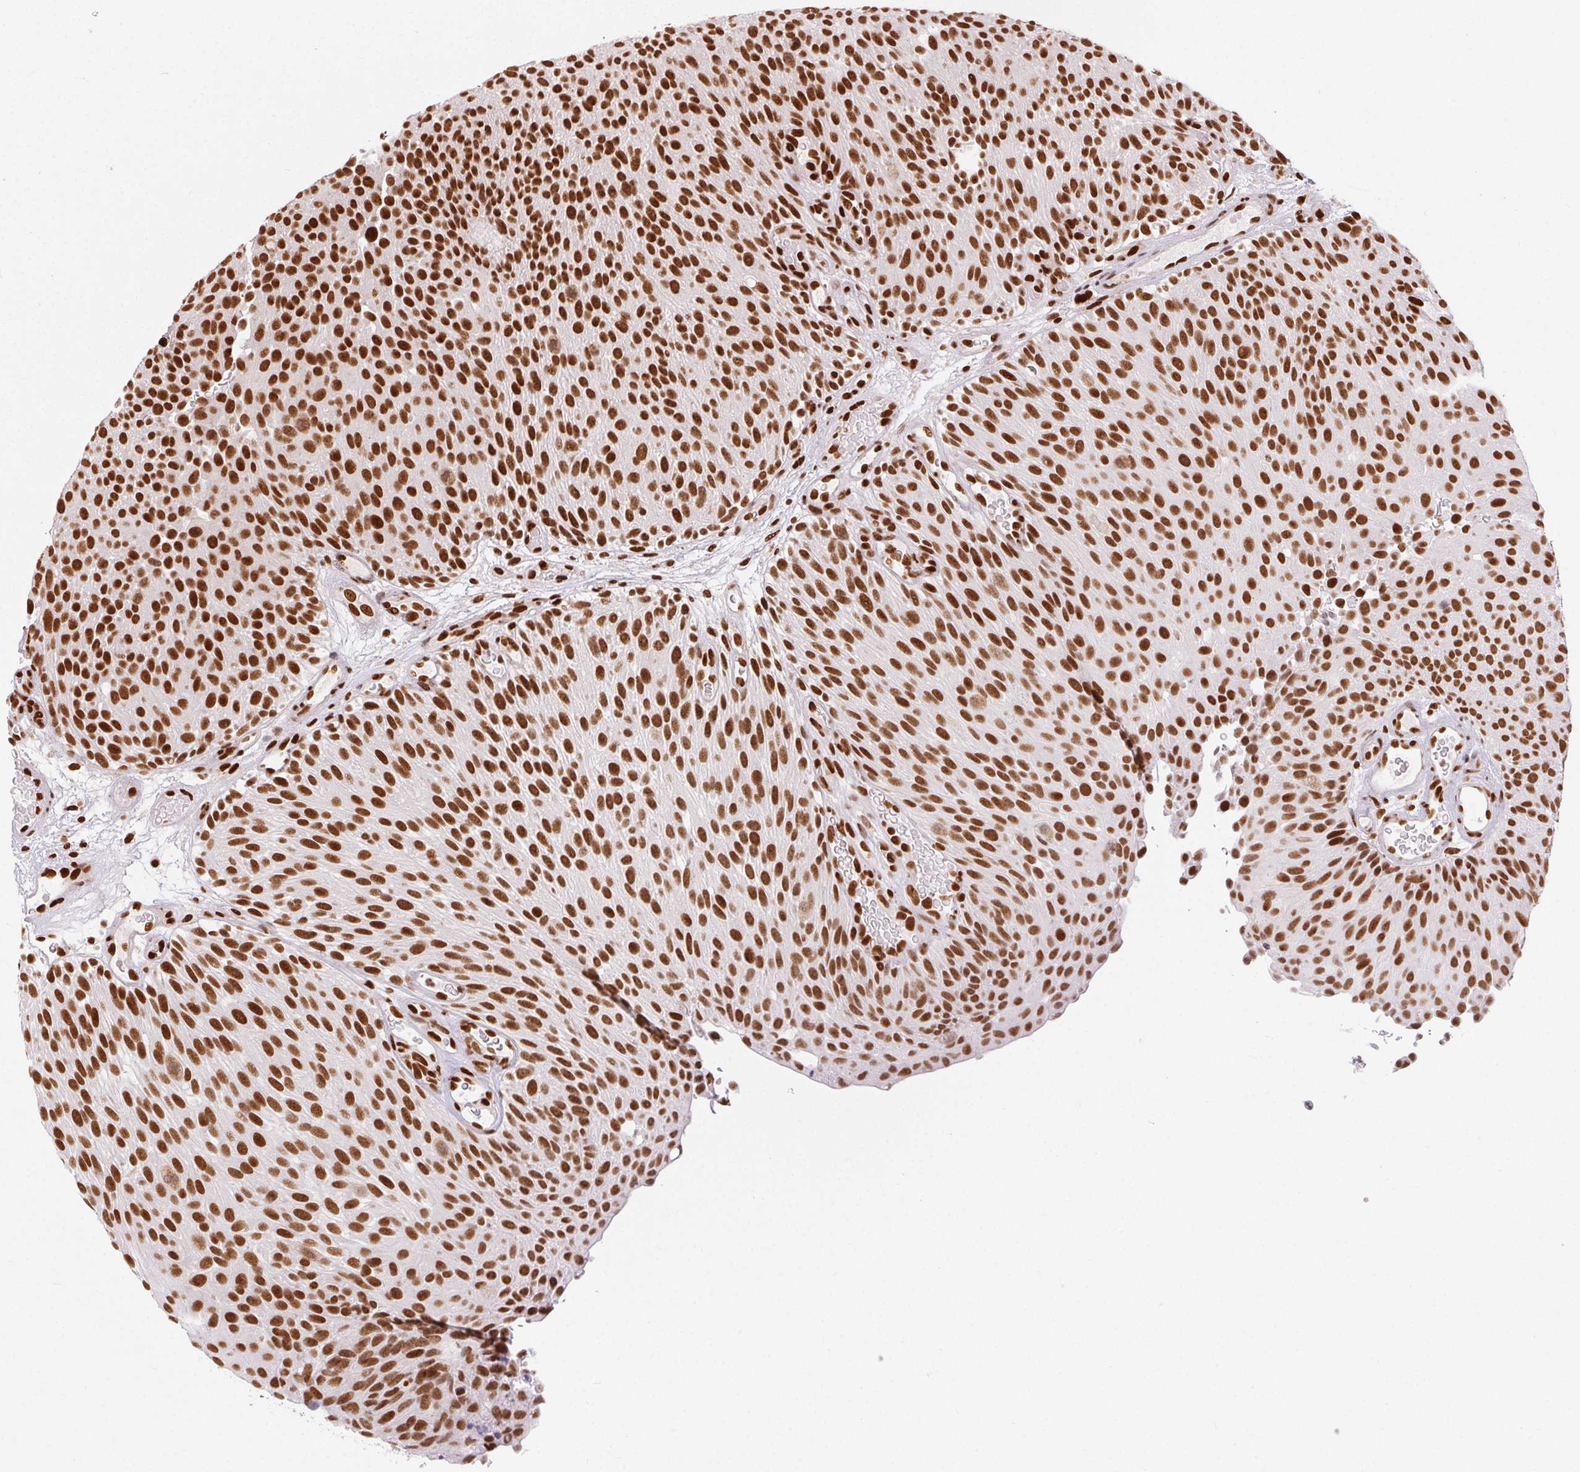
{"staining": {"intensity": "strong", "quantity": ">75%", "location": "nuclear"}, "tissue": "urothelial cancer", "cell_type": "Tumor cells", "image_type": "cancer", "snomed": [{"axis": "morphology", "description": "Urothelial carcinoma, Low grade"}, {"axis": "topography", "description": "Urinary bladder"}], "caption": "Urothelial cancer was stained to show a protein in brown. There is high levels of strong nuclear positivity in about >75% of tumor cells.", "gene": "ZNF80", "patient": {"sex": "male", "age": 78}}